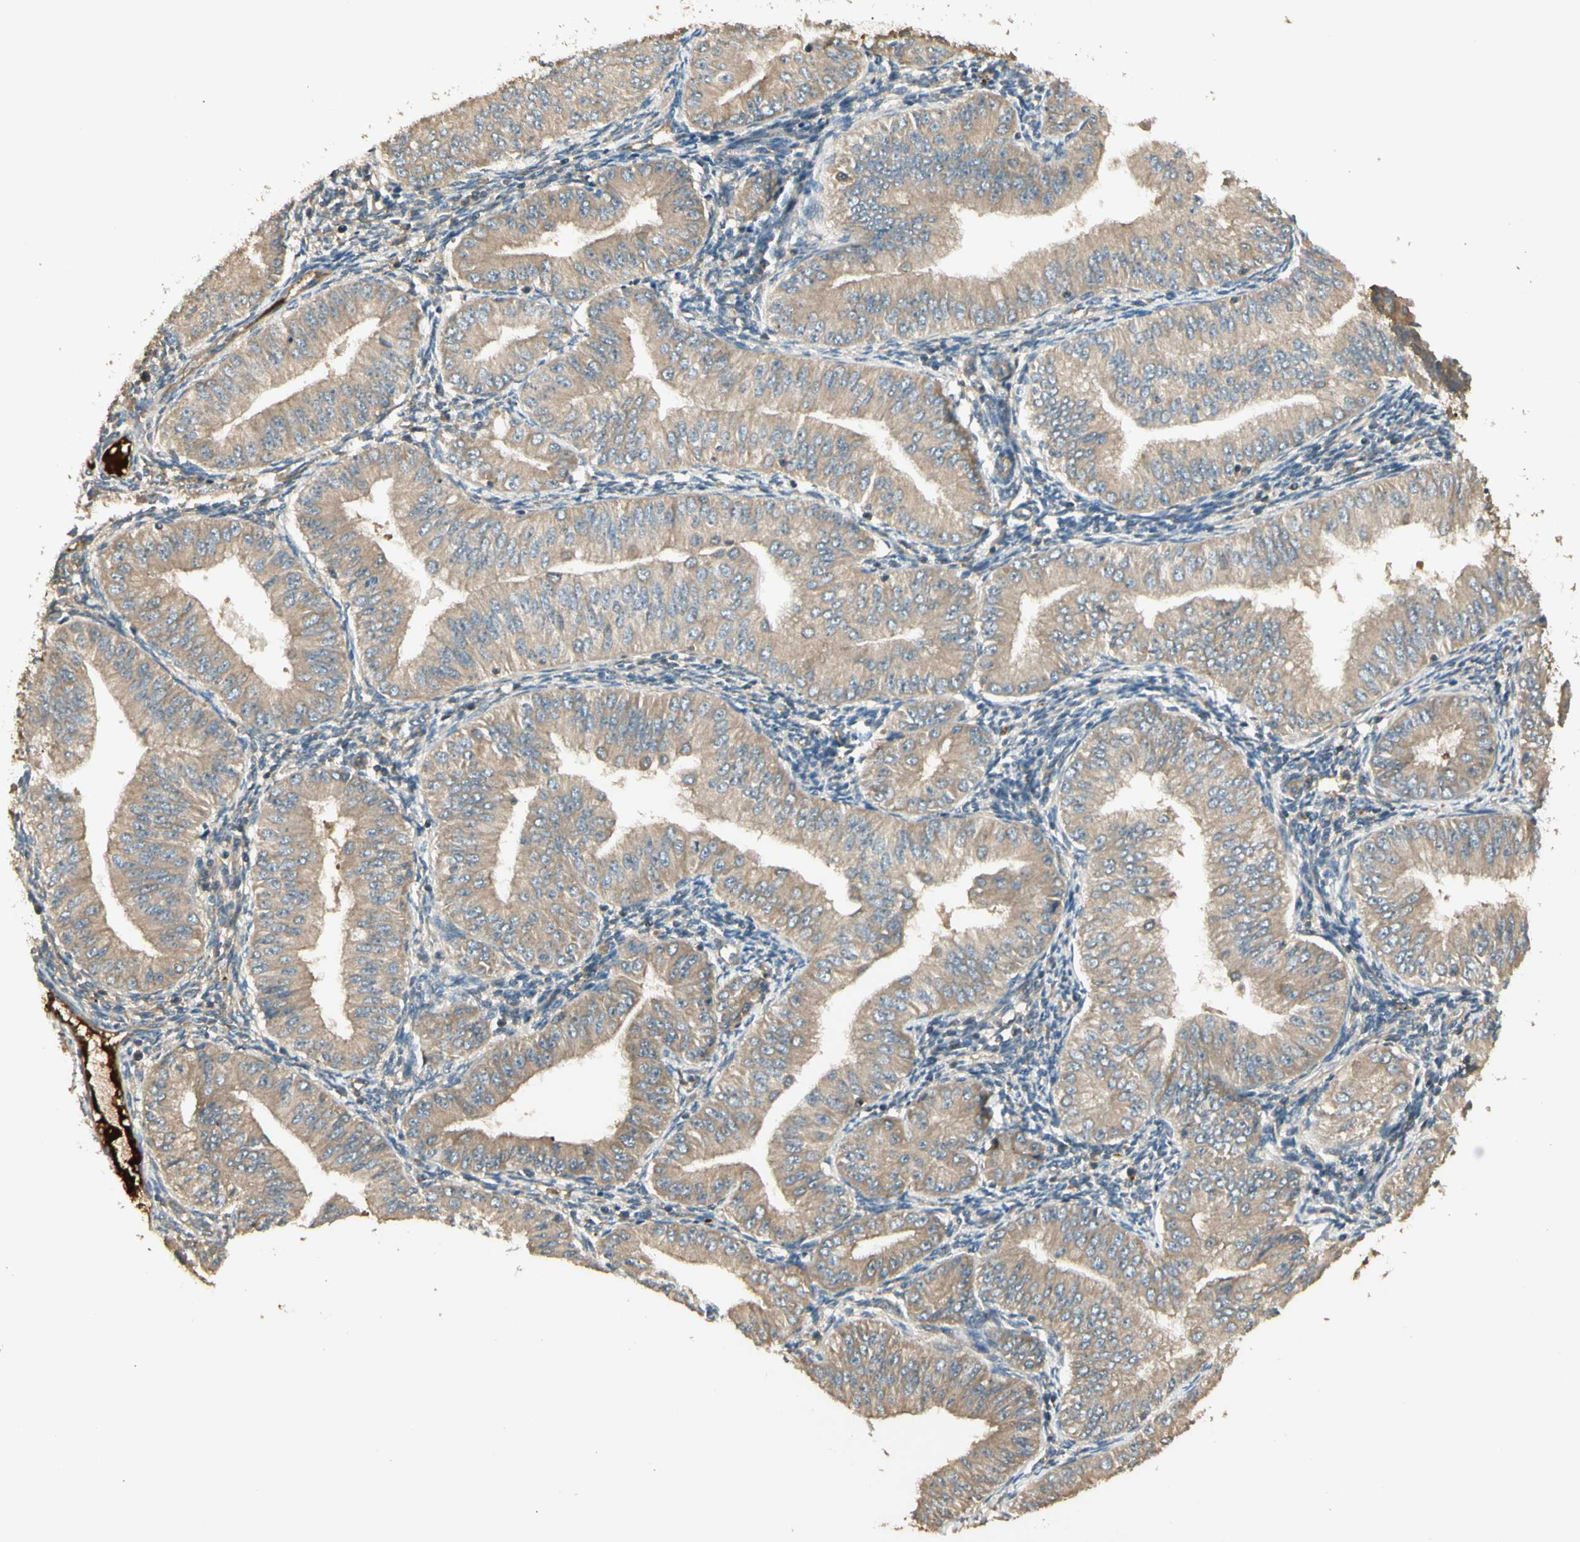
{"staining": {"intensity": "weak", "quantity": ">75%", "location": "cytoplasmic/membranous"}, "tissue": "endometrial cancer", "cell_type": "Tumor cells", "image_type": "cancer", "snomed": [{"axis": "morphology", "description": "Normal tissue, NOS"}, {"axis": "morphology", "description": "Adenocarcinoma, NOS"}, {"axis": "topography", "description": "Endometrium"}], "caption": "Protein staining of endometrial cancer (adenocarcinoma) tissue exhibits weak cytoplasmic/membranous expression in approximately >75% of tumor cells. The staining was performed using DAB, with brown indicating positive protein expression. Nuclei are stained blue with hematoxylin.", "gene": "PFDN5", "patient": {"sex": "female", "age": 53}}